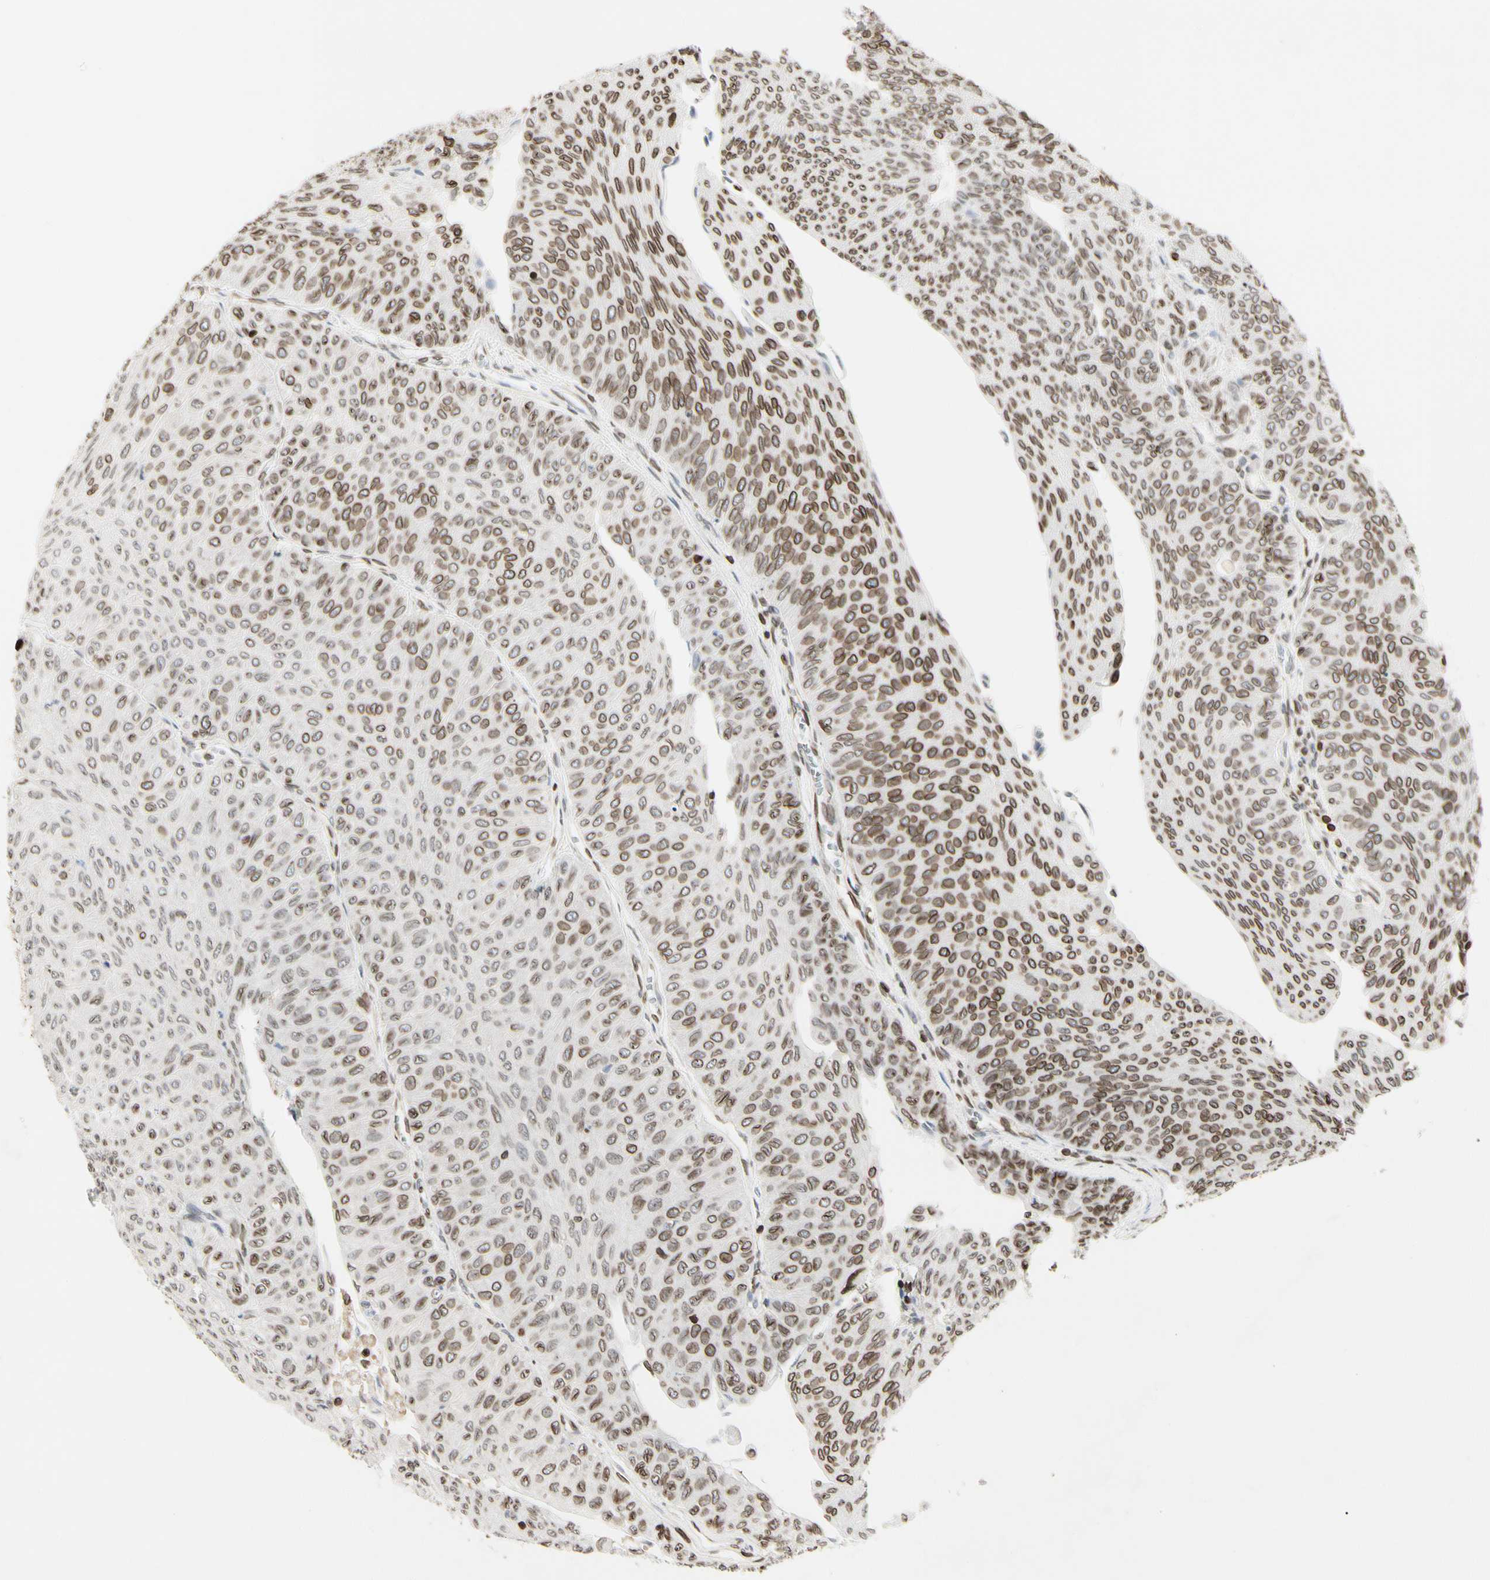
{"staining": {"intensity": "moderate", "quantity": ">75%", "location": "cytoplasmic/membranous,nuclear"}, "tissue": "urothelial cancer", "cell_type": "Tumor cells", "image_type": "cancer", "snomed": [{"axis": "morphology", "description": "Urothelial carcinoma, Low grade"}, {"axis": "topography", "description": "Urinary bladder"}], "caption": "Low-grade urothelial carcinoma stained with DAB (3,3'-diaminobenzidine) immunohistochemistry demonstrates medium levels of moderate cytoplasmic/membranous and nuclear positivity in about >75% of tumor cells.", "gene": "TMPO", "patient": {"sex": "male", "age": 78}}